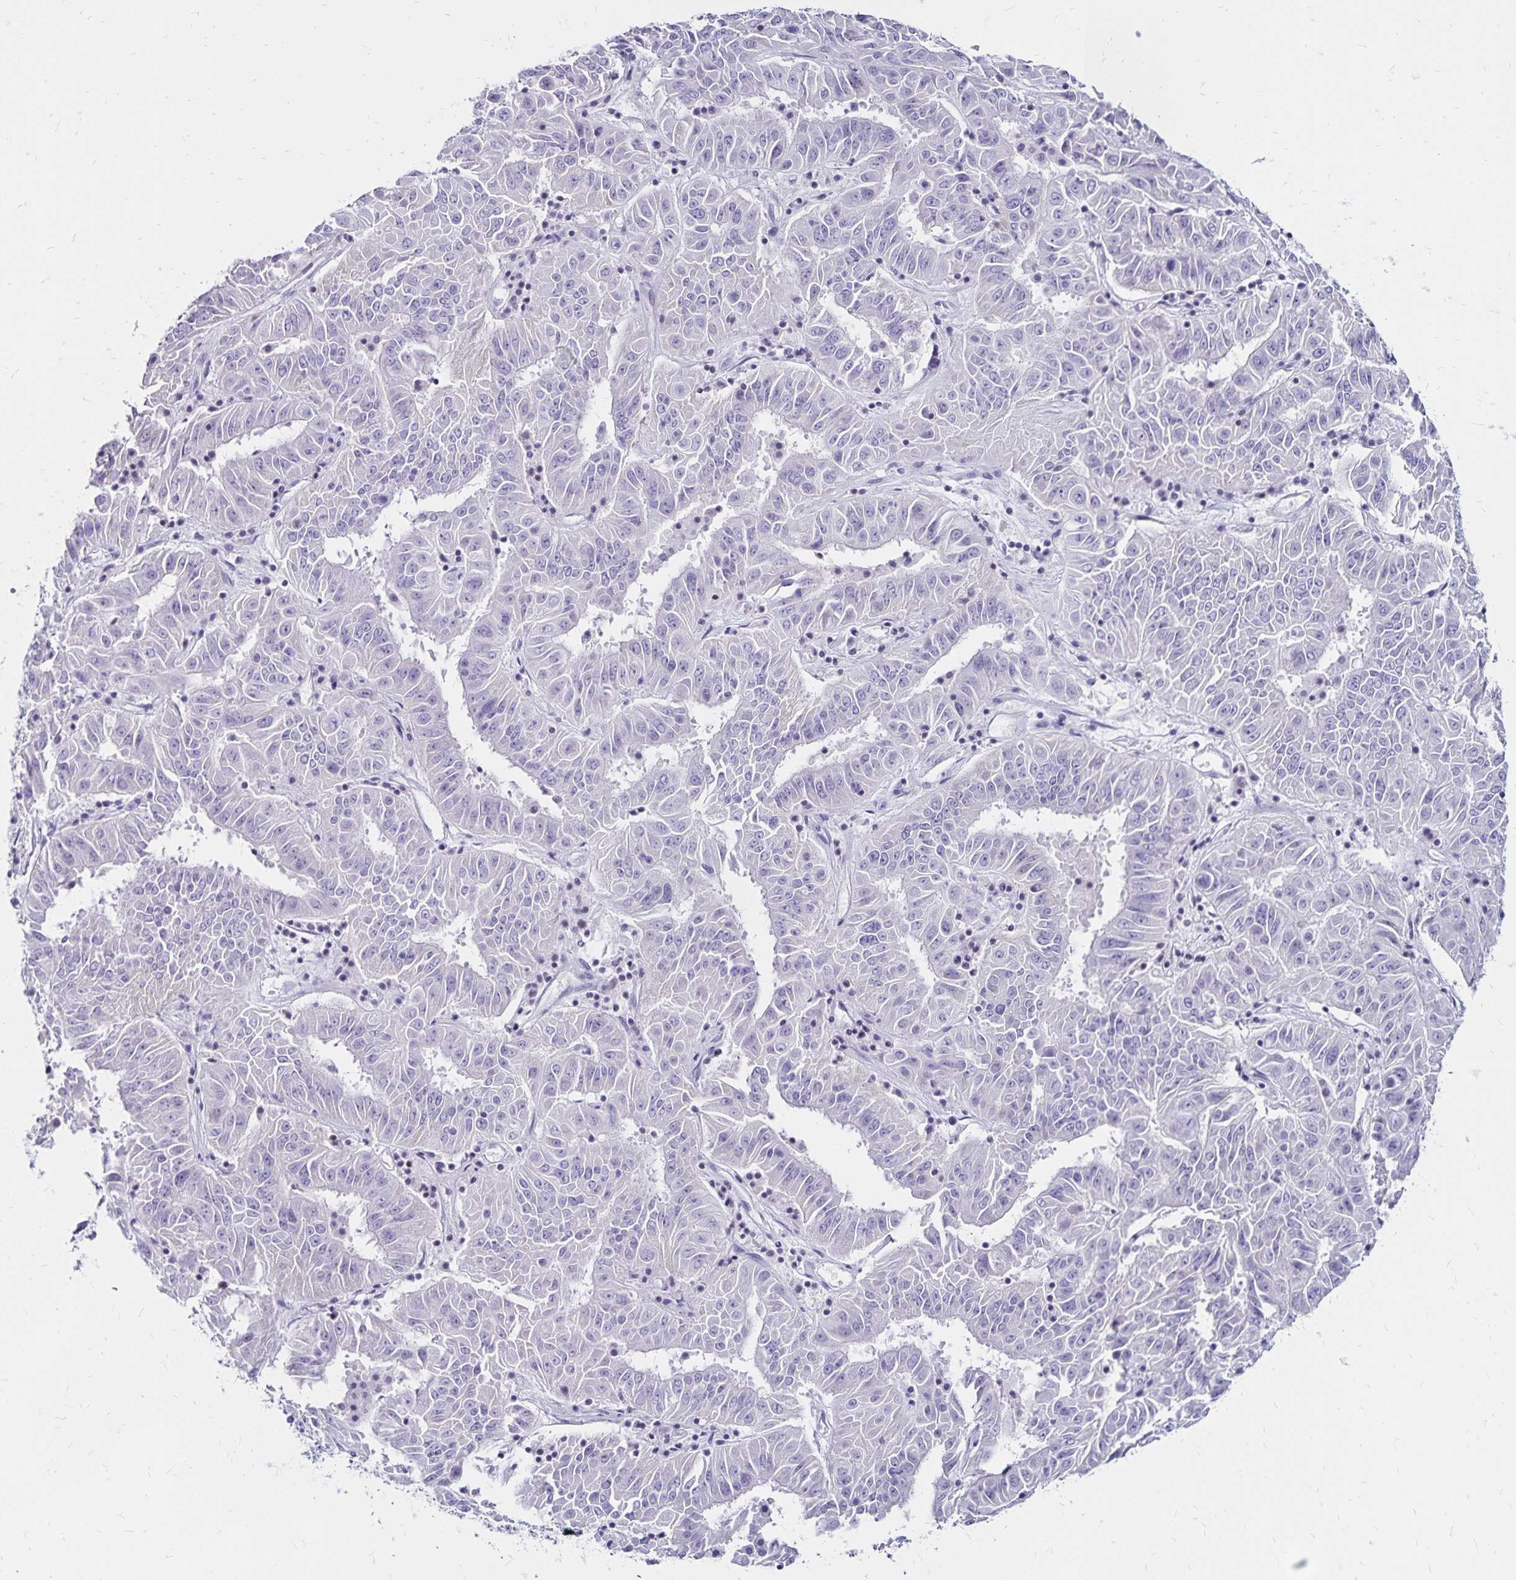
{"staining": {"intensity": "negative", "quantity": "none", "location": "none"}, "tissue": "pancreatic cancer", "cell_type": "Tumor cells", "image_type": "cancer", "snomed": [{"axis": "morphology", "description": "Adenocarcinoma, NOS"}, {"axis": "topography", "description": "Pancreas"}], "caption": "Tumor cells are negative for protein expression in human pancreatic cancer (adenocarcinoma). Nuclei are stained in blue.", "gene": "IKZF1", "patient": {"sex": "male", "age": 63}}